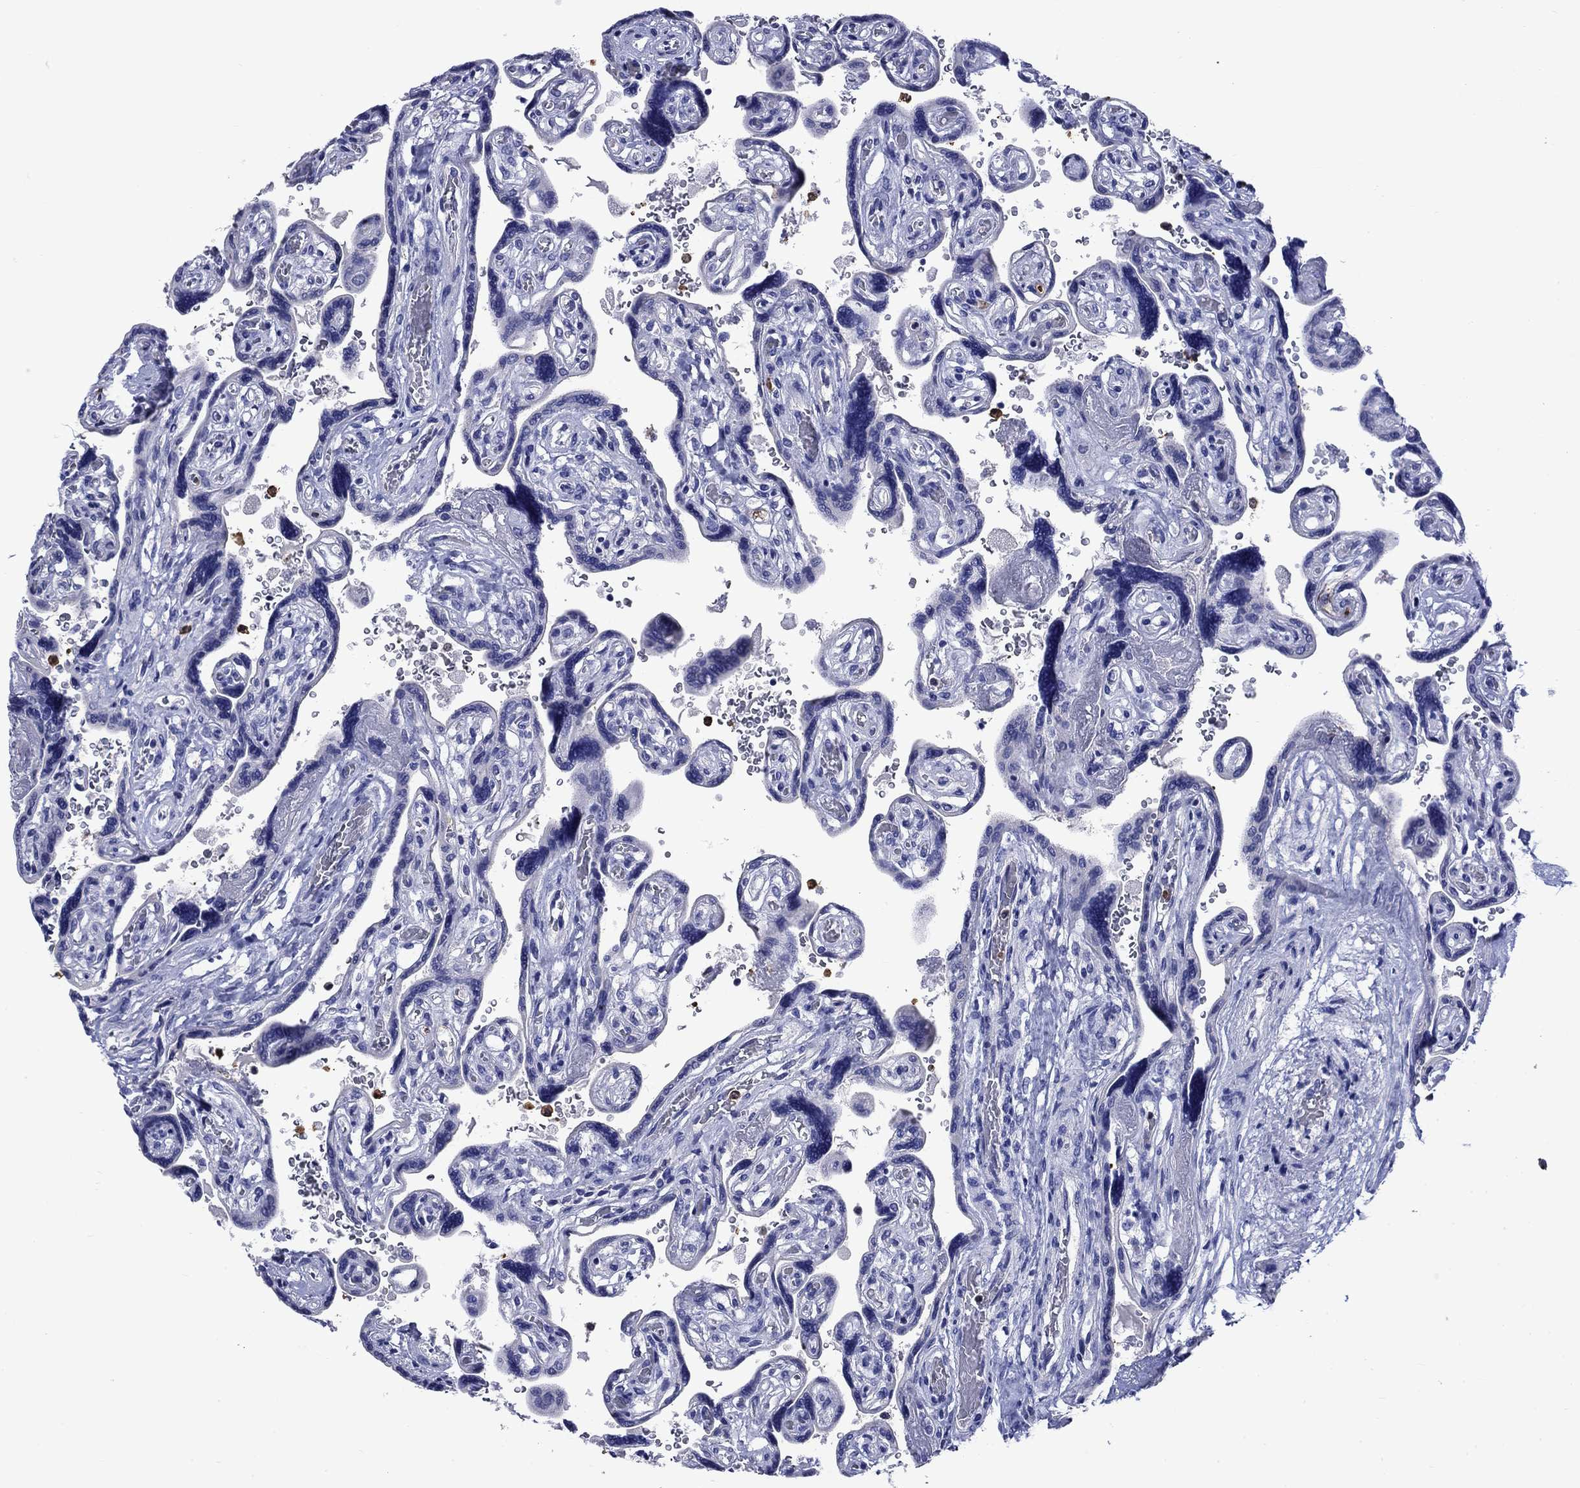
{"staining": {"intensity": "negative", "quantity": "none", "location": "none"}, "tissue": "placenta", "cell_type": "Decidual cells", "image_type": "normal", "snomed": [{"axis": "morphology", "description": "Normal tissue, NOS"}, {"axis": "topography", "description": "Placenta"}], "caption": "This is an immunohistochemistry photomicrograph of unremarkable placenta. There is no positivity in decidual cells.", "gene": "TFR2", "patient": {"sex": "female", "age": 32}}